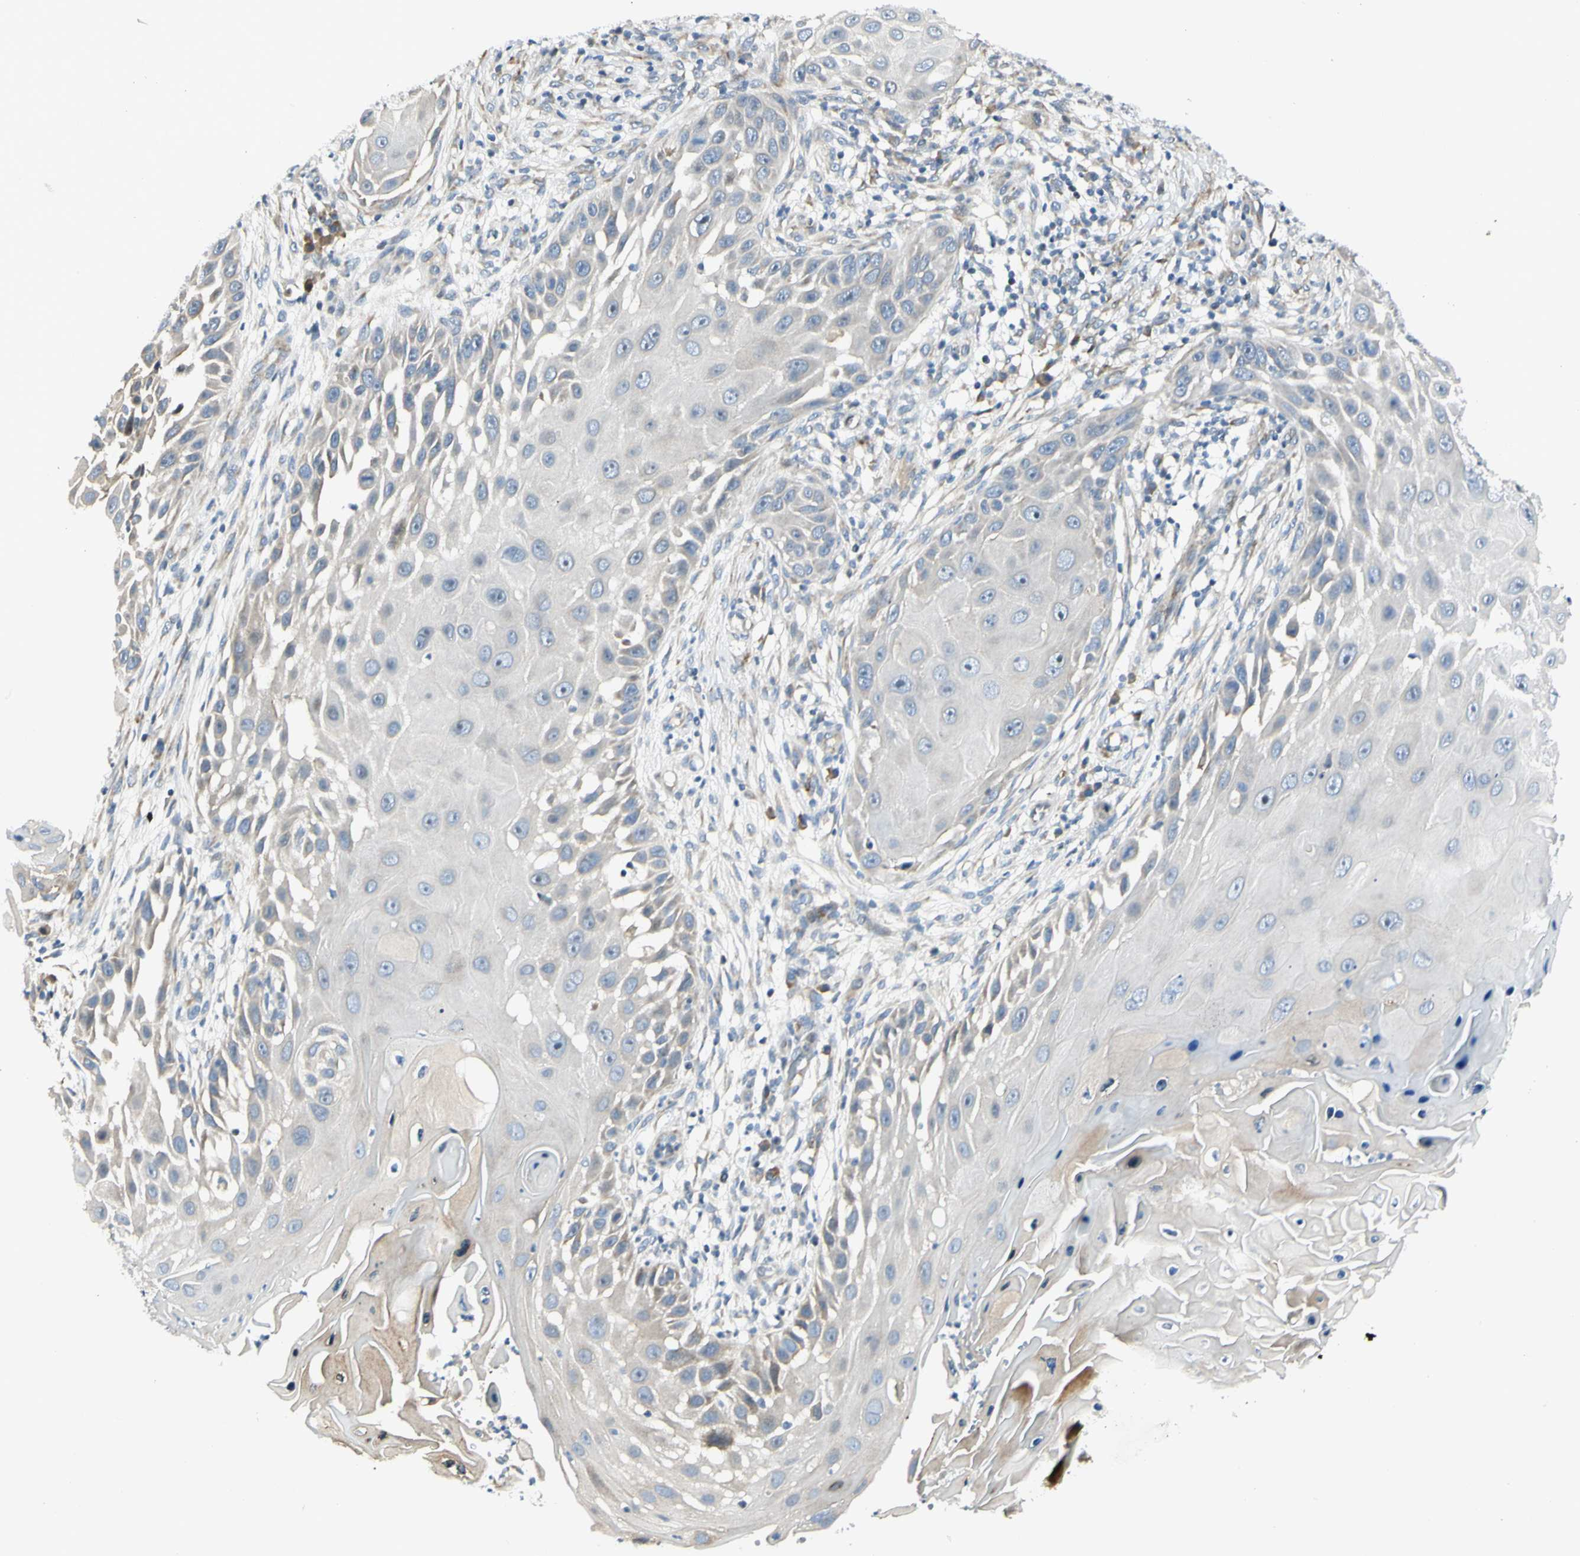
{"staining": {"intensity": "negative", "quantity": "none", "location": "none"}, "tissue": "skin cancer", "cell_type": "Tumor cells", "image_type": "cancer", "snomed": [{"axis": "morphology", "description": "Squamous cell carcinoma, NOS"}, {"axis": "topography", "description": "Skin"}], "caption": "This is a photomicrograph of immunohistochemistry (IHC) staining of squamous cell carcinoma (skin), which shows no expression in tumor cells.", "gene": "NPDC1", "patient": {"sex": "female", "age": 44}}